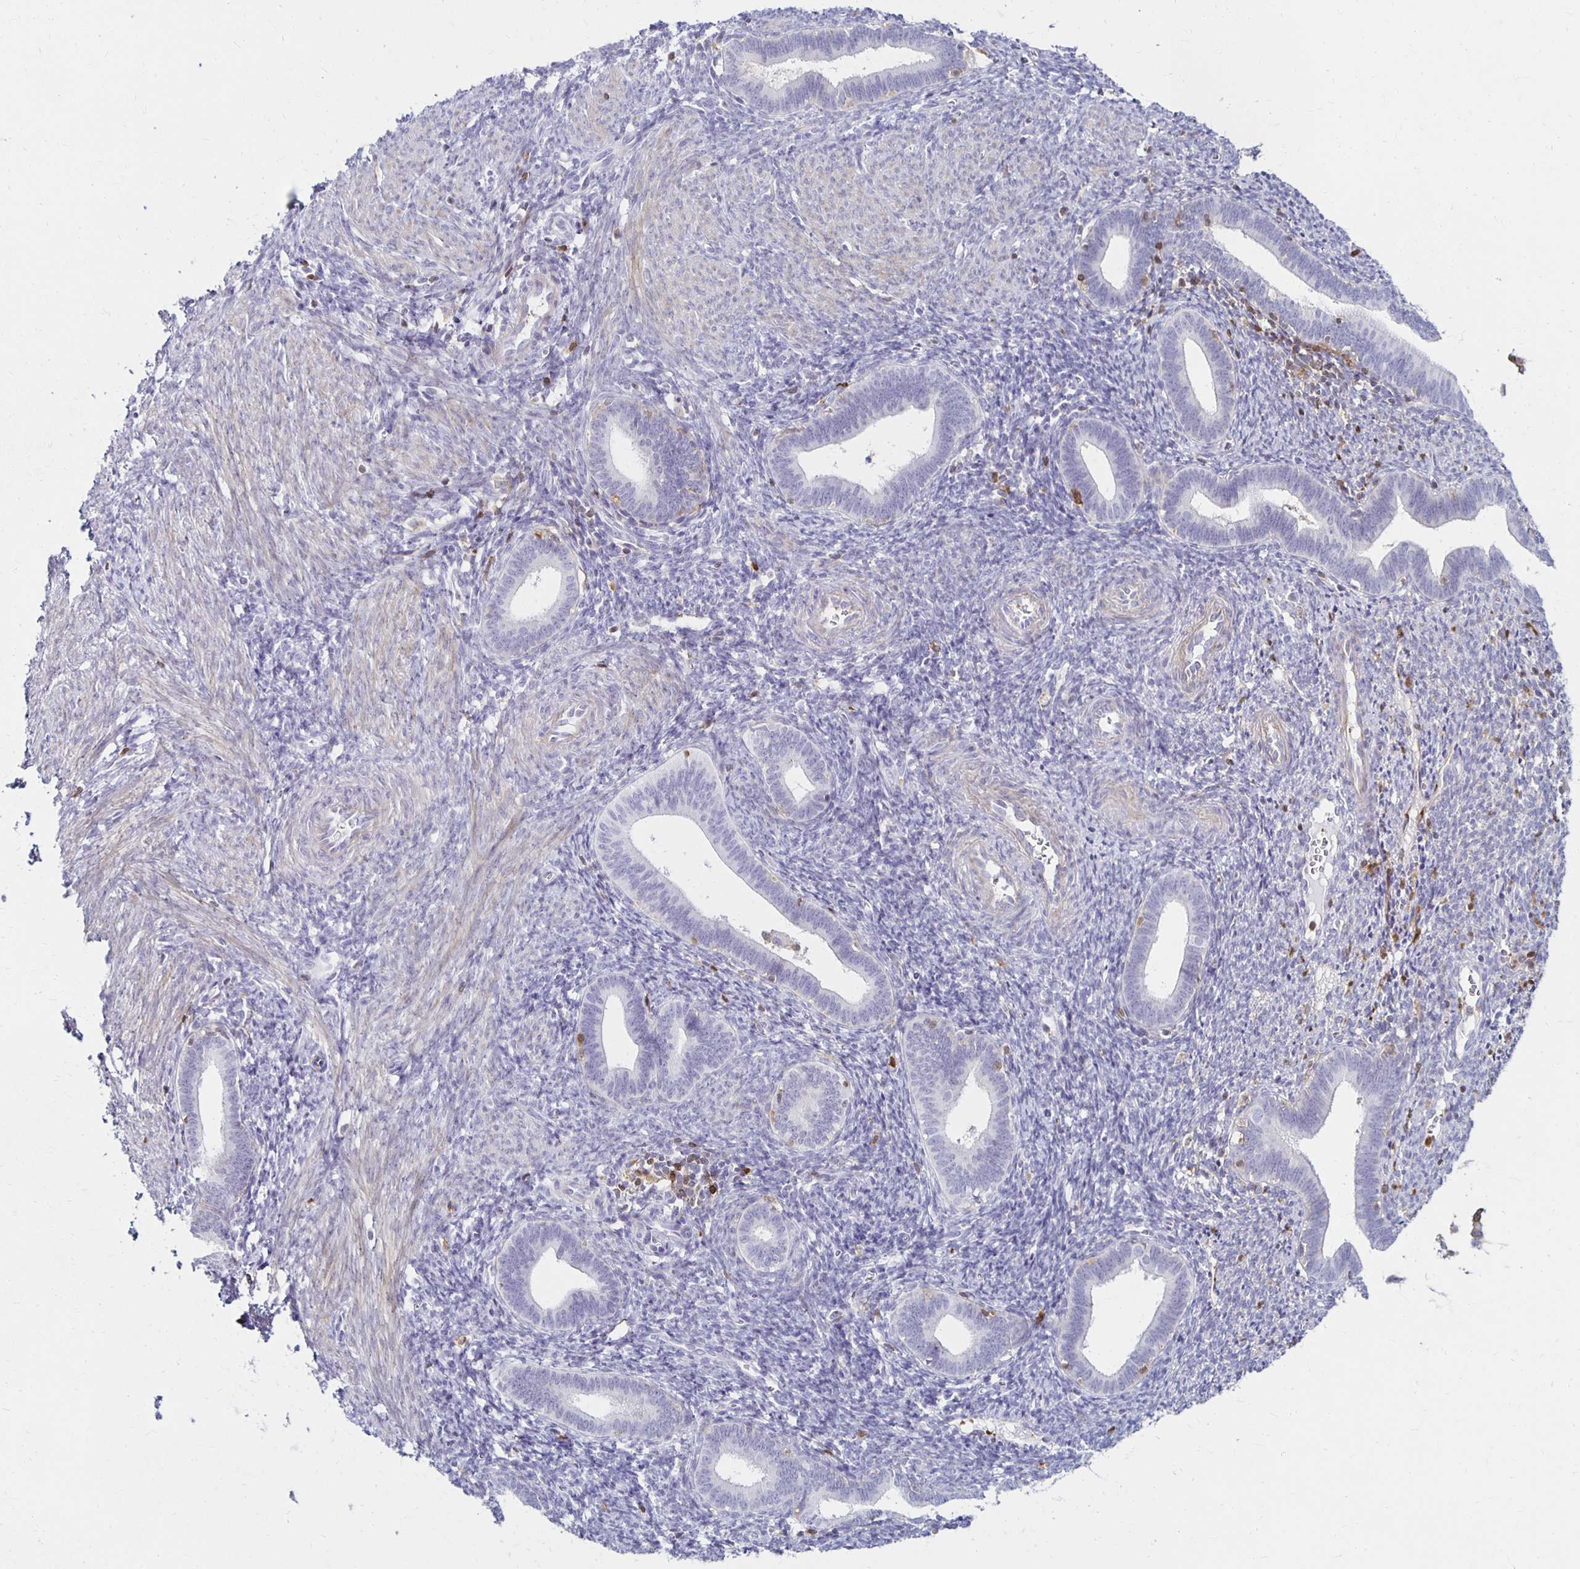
{"staining": {"intensity": "negative", "quantity": "none", "location": "none"}, "tissue": "endometrium", "cell_type": "Cells in endometrial stroma", "image_type": "normal", "snomed": [{"axis": "morphology", "description": "Normal tissue, NOS"}, {"axis": "topography", "description": "Endometrium"}], "caption": "Immunohistochemistry histopathology image of benign human endometrium stained for a protein (brown), which displays no expression in cells in endometrial stroma. (DAB (3,3'-diaminobenzidine) IHC, high magnification).", "gene": "CCL21", "patient": {"sex": "female", "age": 41}}